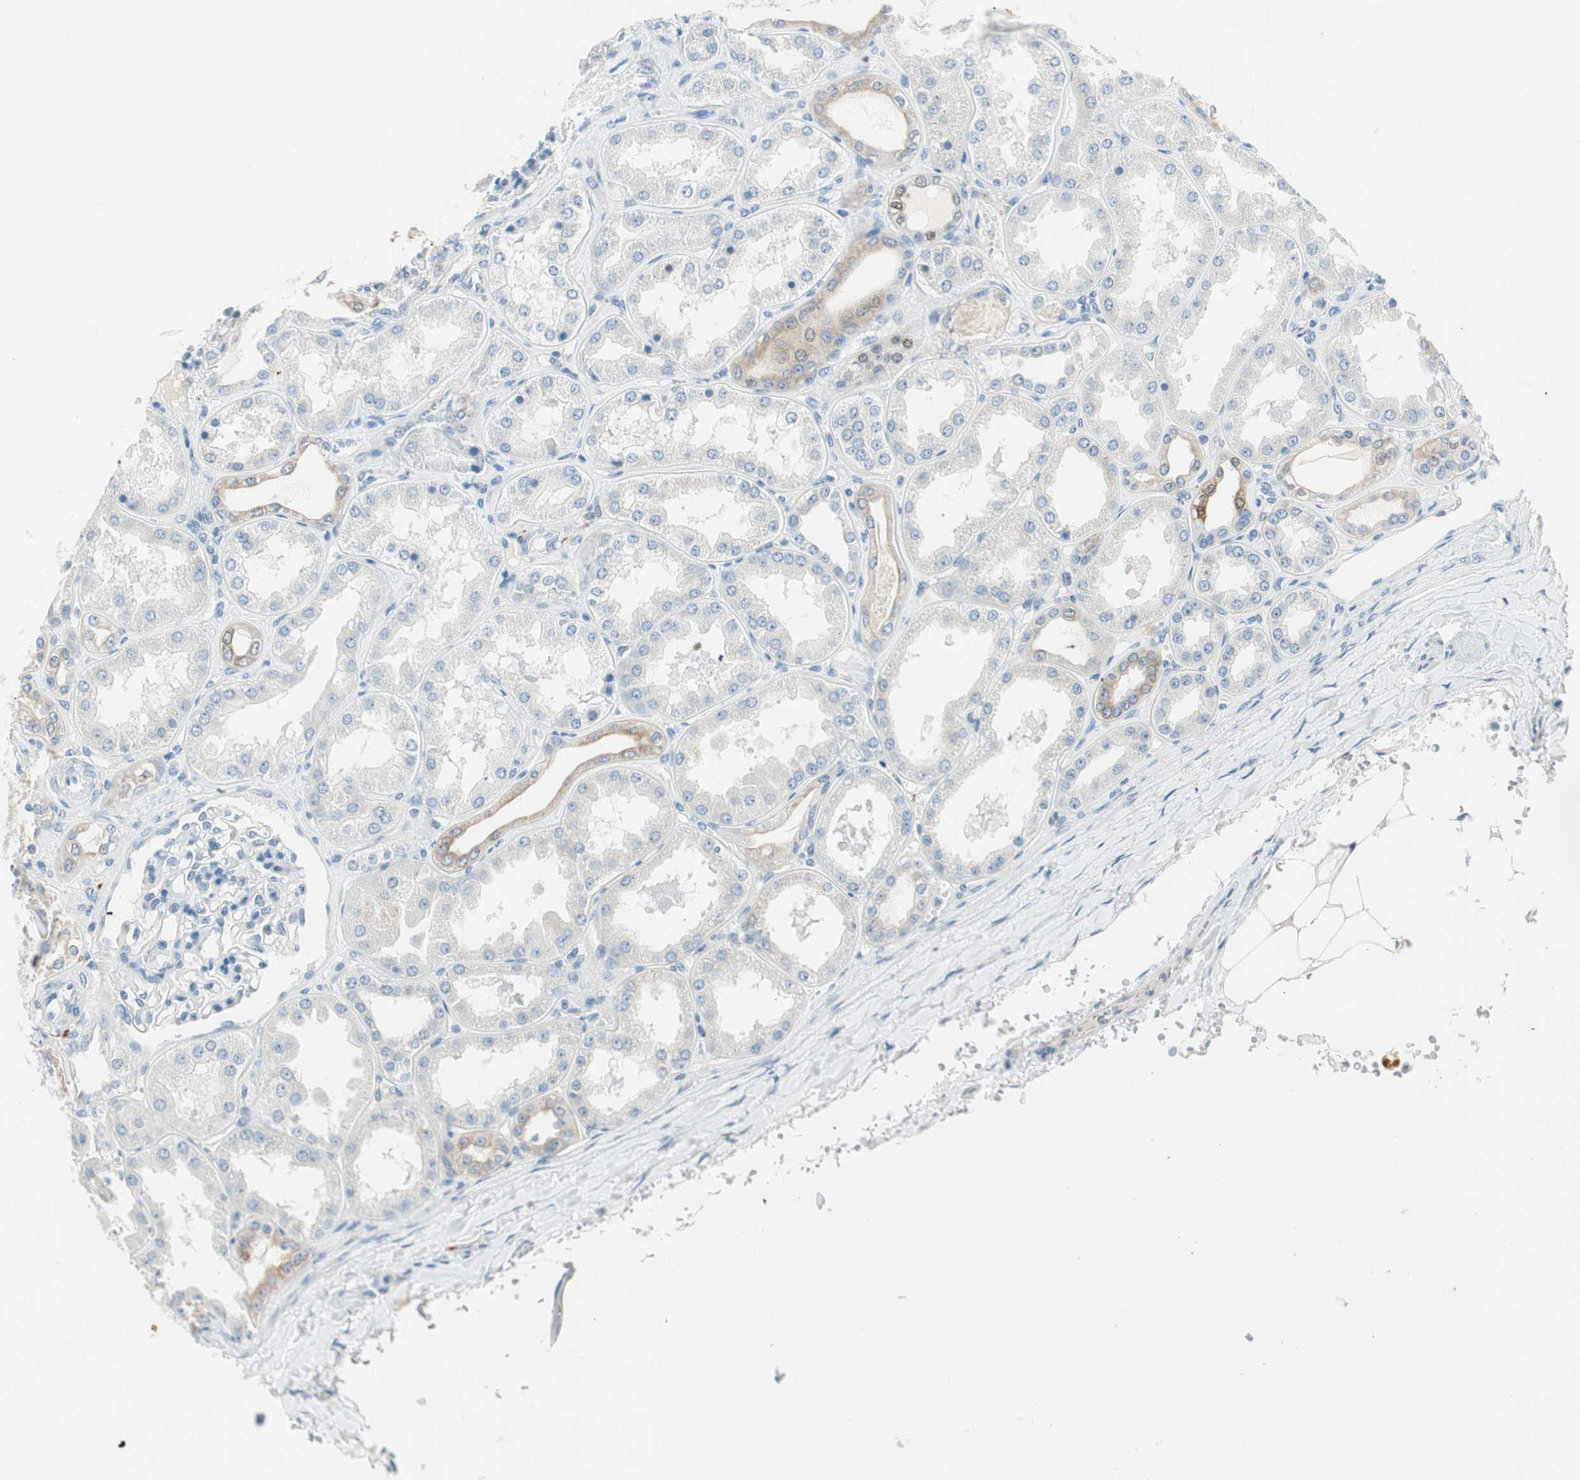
{"staining": {"intensity": "negative", "quantity": "none", "location": "none"}, "tissue": "kidney", "cell_type": "Cells in glomeruli", "image_type": "normal", "snomed": [{"axis": "morphology", "description": "Normal tissue, NOS"}, {"axis": "topography", "description": "Kidney"}], "caption": "Normal kidney was stained to show a protein in brown. There is no significant positivity in cells in glomeruli. (DAB IHC with hematoxylin counter stain).", "gene": "GNAO1", "patient": {"sex": "female", "age": 56}}